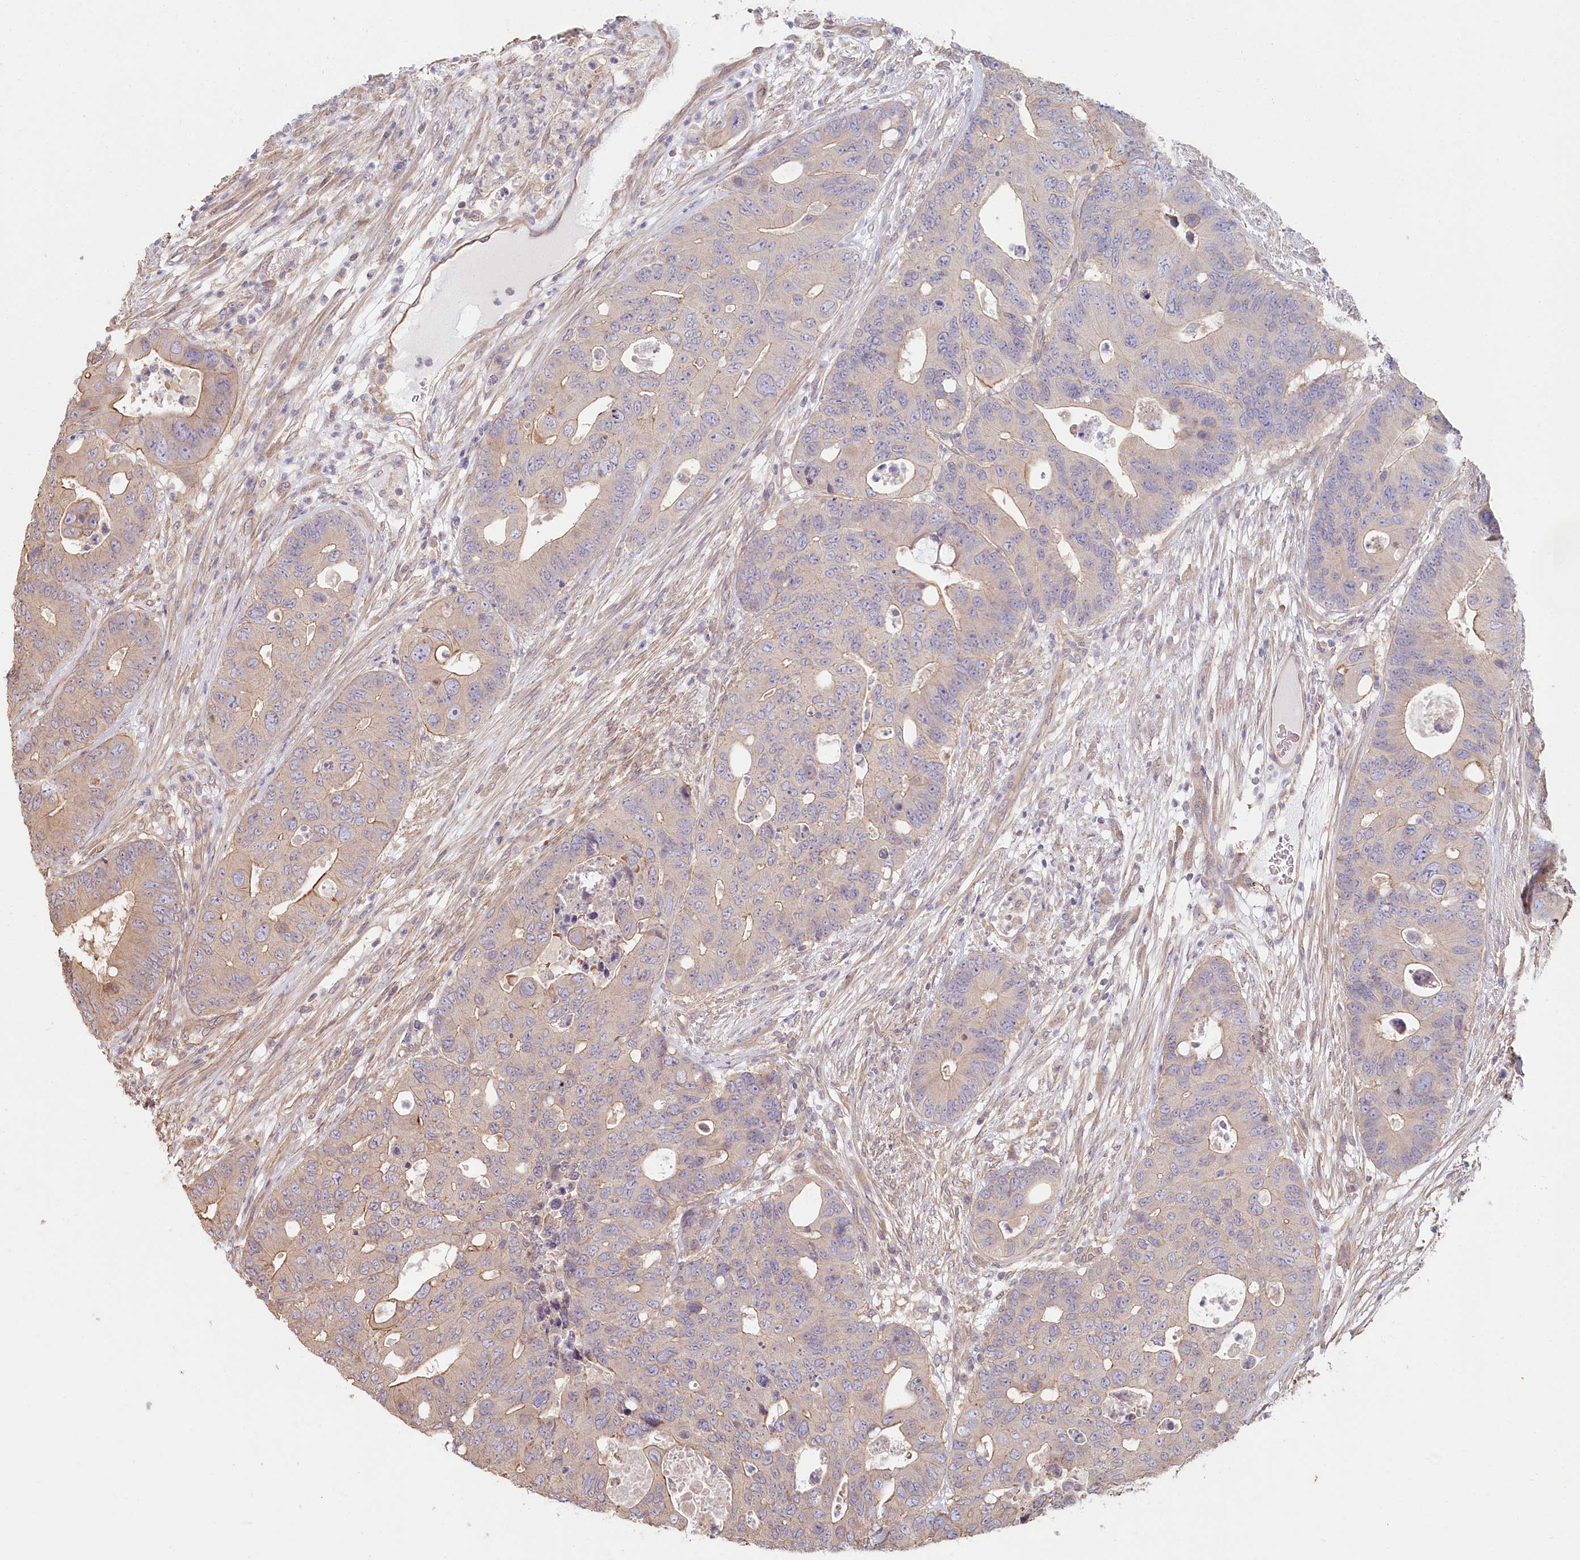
{"staining": {"intensity": "moderate", "quantity": "<25%", "location": "cytoplasmic/membranous"}, "tissue": "colorectal cancer", "cell_type": "Tumor cells", "image_type": "cancer", "snomed": [{"axis": "morphology", "description": "Adenocarcinoma, NOS"}, {"axis": "topography", "description": "Colon"}], "caption": "Immunohistochemistry of human colorectal adenocarcinoma displays low levels of moderate cytoplasmic/membranous staining in approximately <25% of tumor cells.", "gene": "TCHP", "patient": {"sex": "male", "age": 71}}